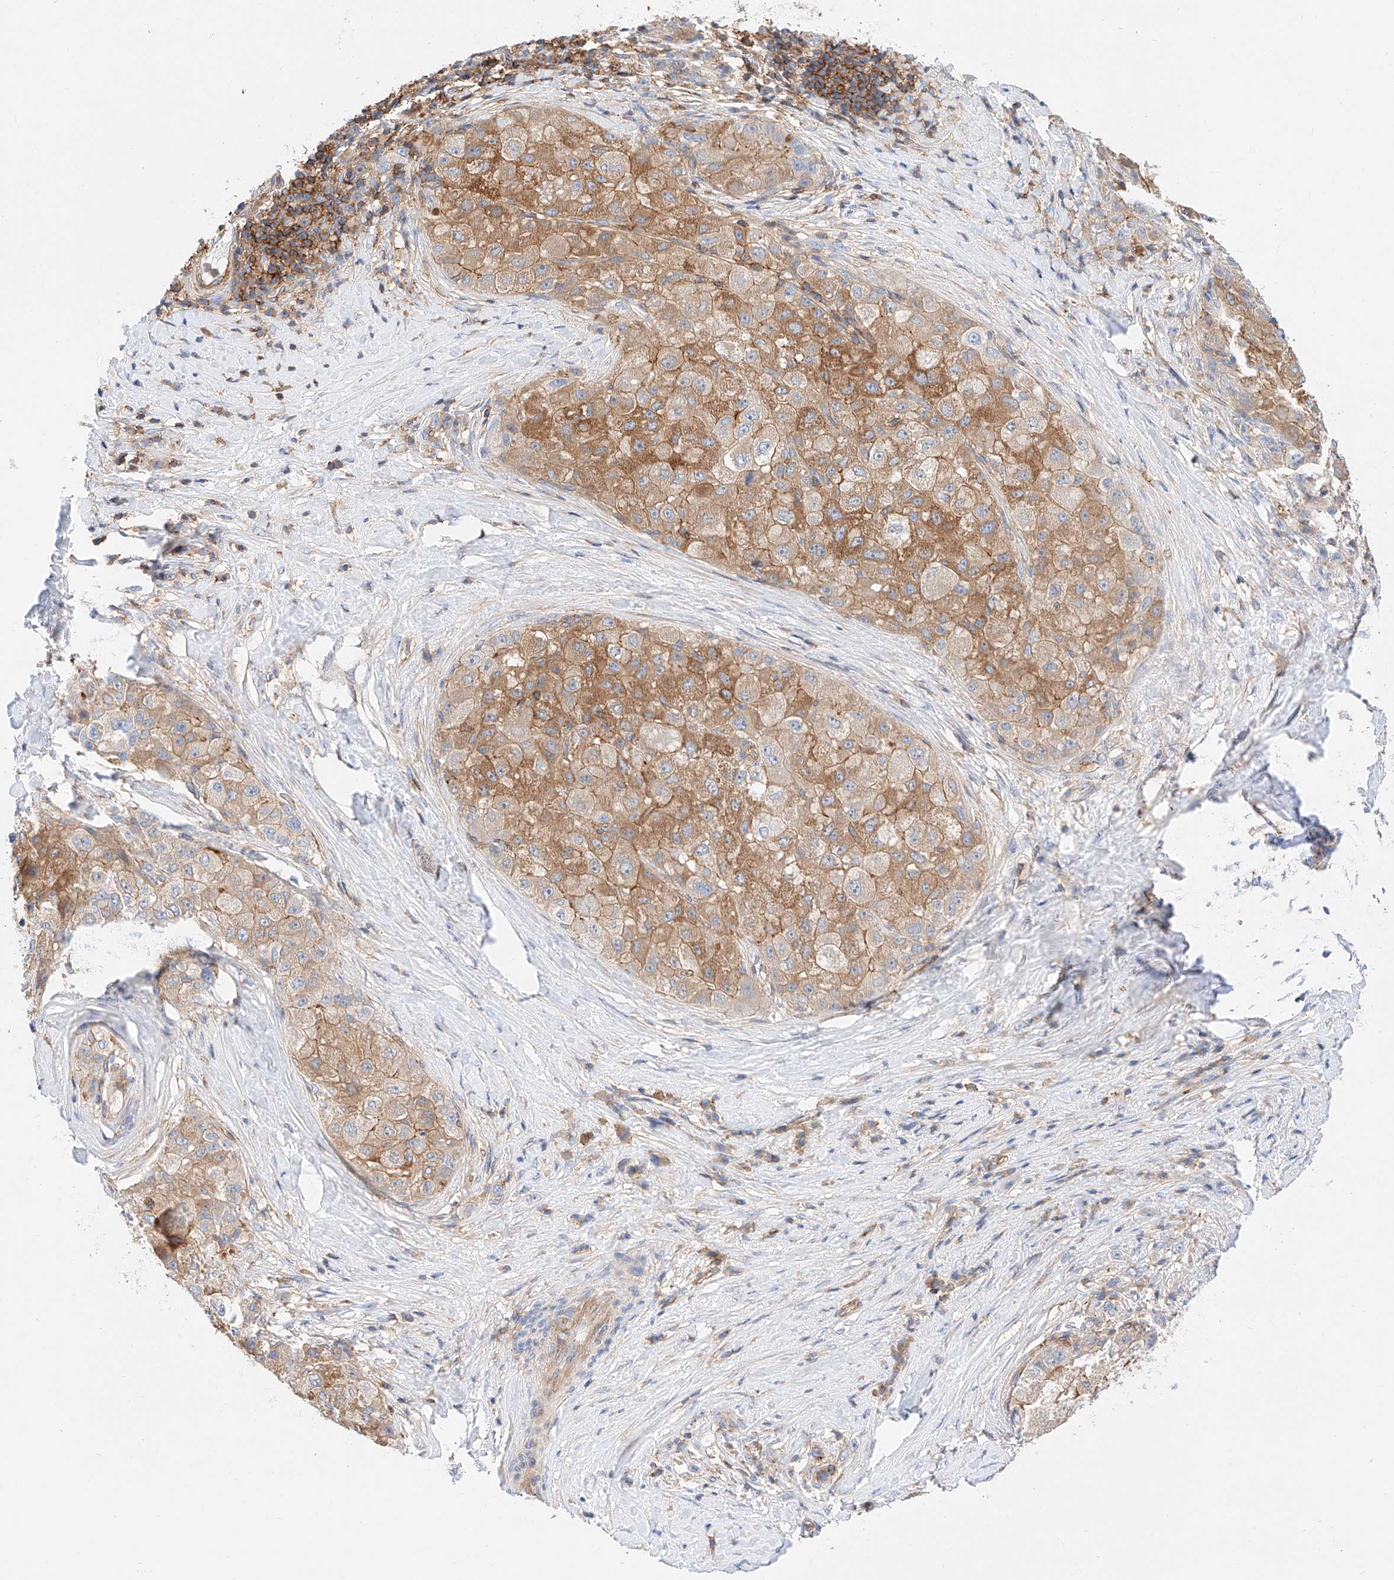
{"staining": {"intensity": "moderate", "quantity": ">75%", "location": "cytoplasmic/membranous"}, "tissue": "liver cancer", "cell_type": "Tumor cells", "image_type": "cancer", "snomed": [{"axis": "morphology", "description": "Carcinoma, Hepatocellular, NOS"}, {"axis": "topography", "description": "Liver"}], "caption": "Immunohistochemical staining of human liver hepatocellular carcinoma reveals moderate cytoplasmic/membranous protein expression in about >75% of tumor cells.", "gene": "HAUS4", "patient": {"sex": "male", "age": 80}}